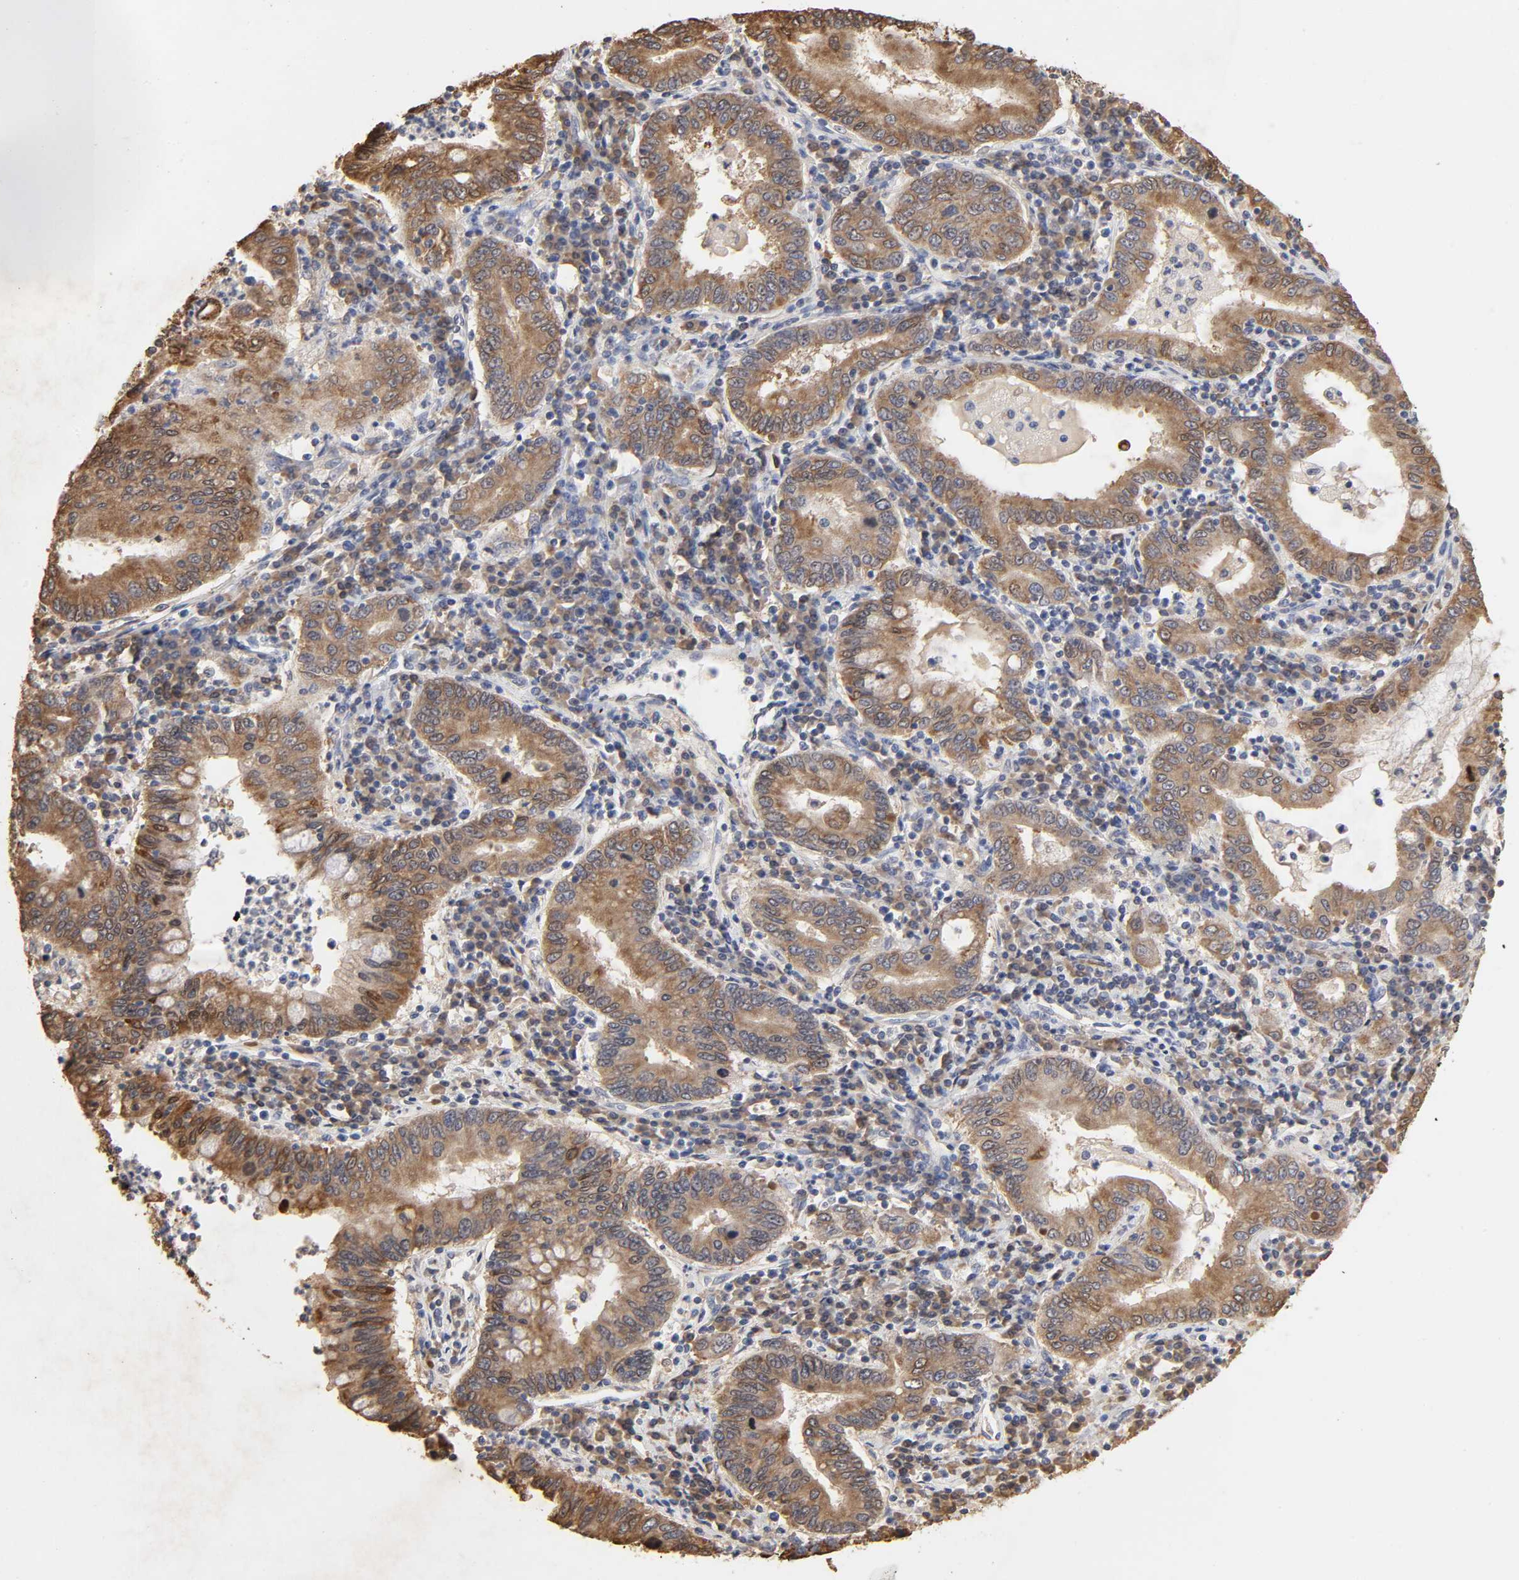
{"staining": {"intensity": "strong", "quantity": ">75%", "location": "cytoplasmic/membranous"}, "tissue": "stomach cancer", "cell_type": "Tumor cells", "image_type": "cancer", "snomed": [{"axis": "morphology", "description": "Normal tissue, NOS"}, {"axis": "morphology", "description": "Adenocarcinoma, NOS"}, {"axis": "topography", "description": "Esophagus"}, {"axis": "topography", "description": "Stomach, upper"}, {"axis": "topography", "description": "Peripheral nerve tissue"}], "caption": "A high-resolution histopathology image shows IHC staining of stomach cancer (adenocarcinoma), which exhibits strong cytoplasmic/membranous staining in approximately >75% of tumor cells. The staining was performed using DAB (3,3'-diaminobenzidine), with brown indicating positive protein expression. Nuclei are stained blue with hematoxylin.", "gene": "CYCS", "patient": {"sex": "male", "age": 62}}